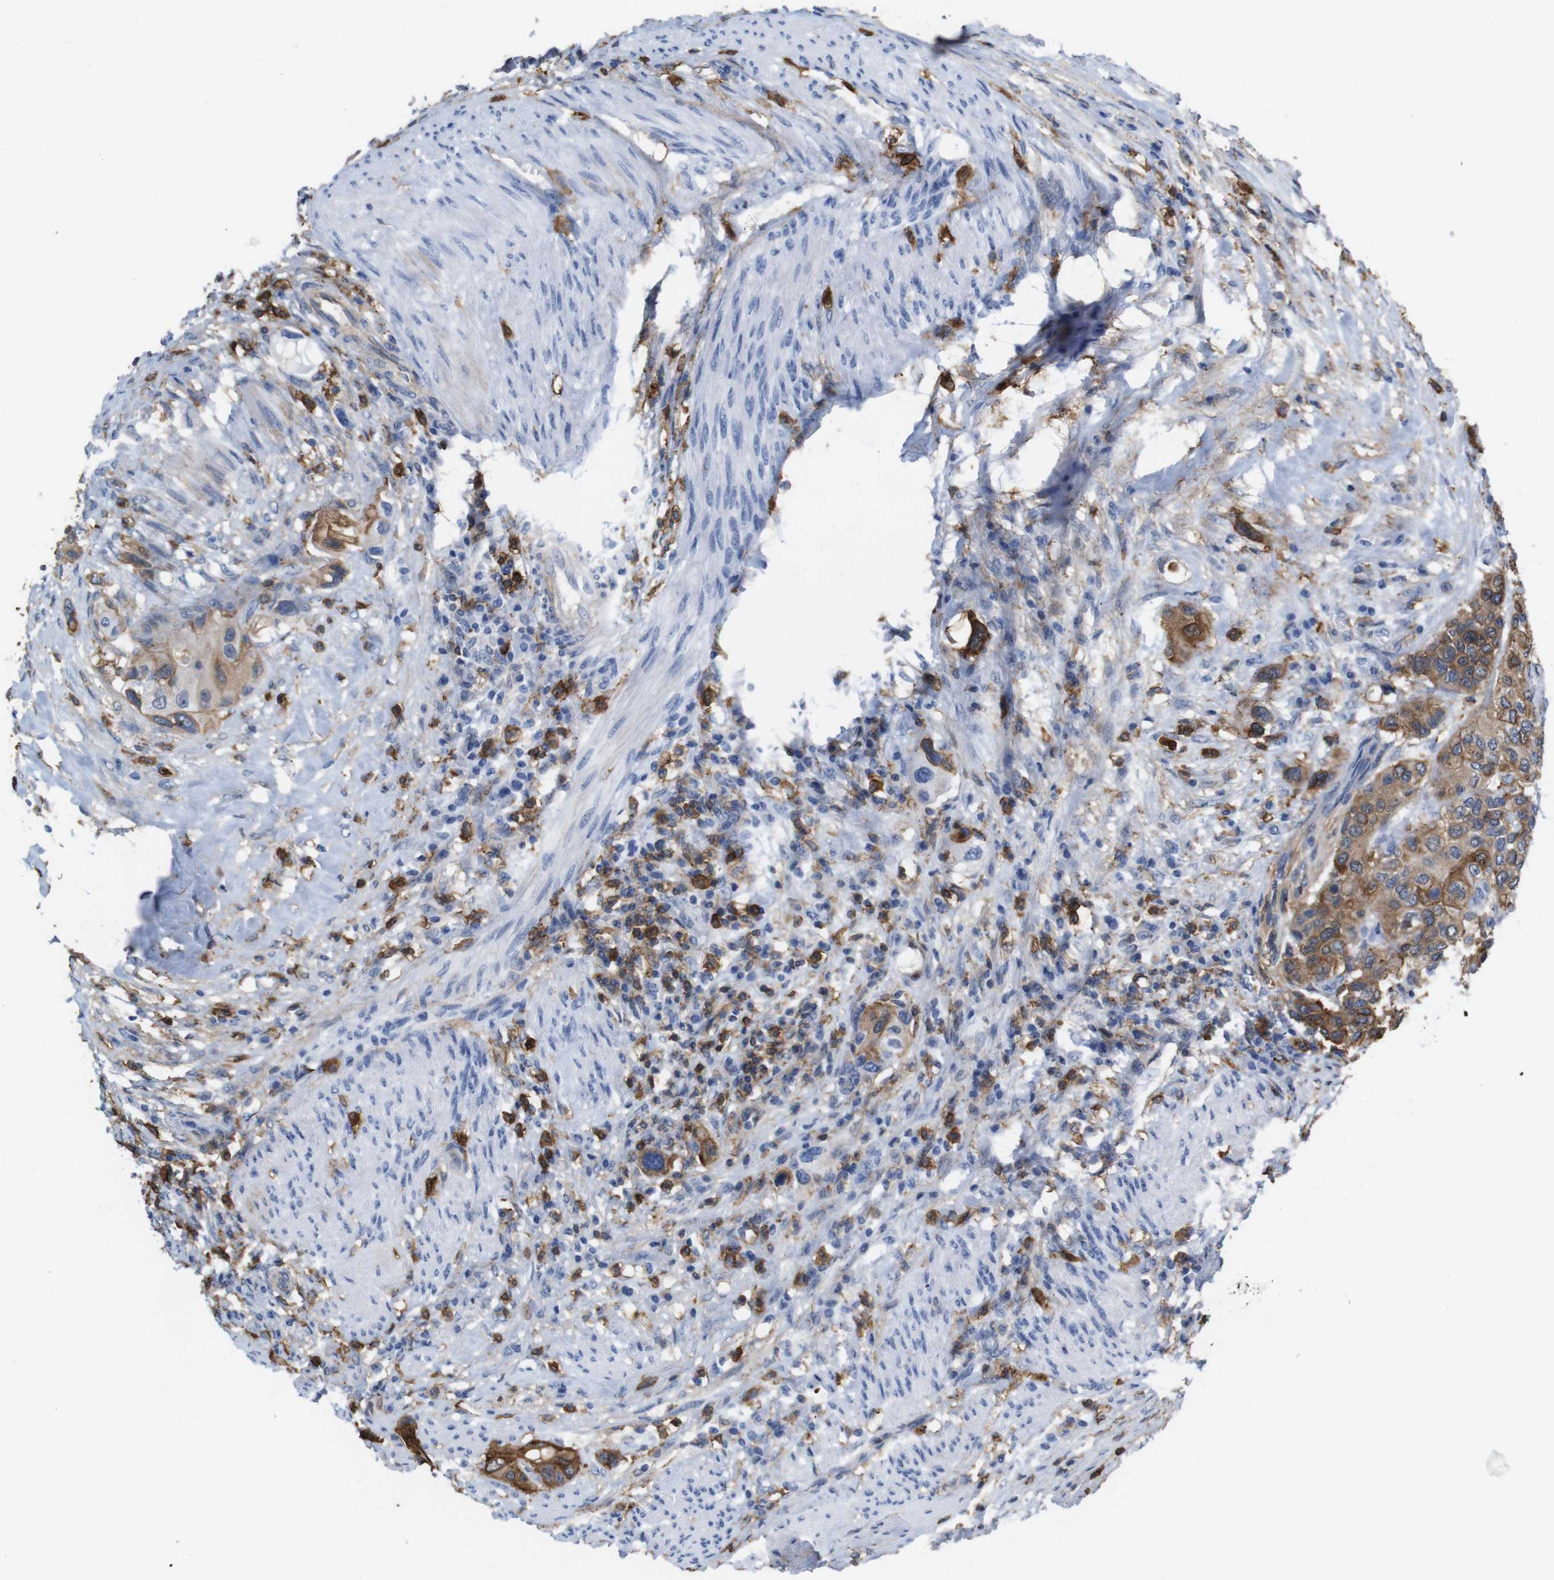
{"staining": {"intensity": "moderate", "quantity": ">75%", "location": "cytoplasmic/membranous"}, "tissue": "urothelial cancer", "cell_type": "Tumor cells", "image_type": "cancer", "snomed": [{"axis": "morphology", "description": "Urothelial carcinoma, High grade"}, {"axis": "topography", "description": "Urinary bladder"}], "caption": "Protein expression by immunohistochemistry shows moderate cytoplasmic/membranous expression in about >75% of tumor cells in urothelial carcinoma (high-grade).", "gene": "ANXA1", "patient": {"sex": "female", "age": 56}}